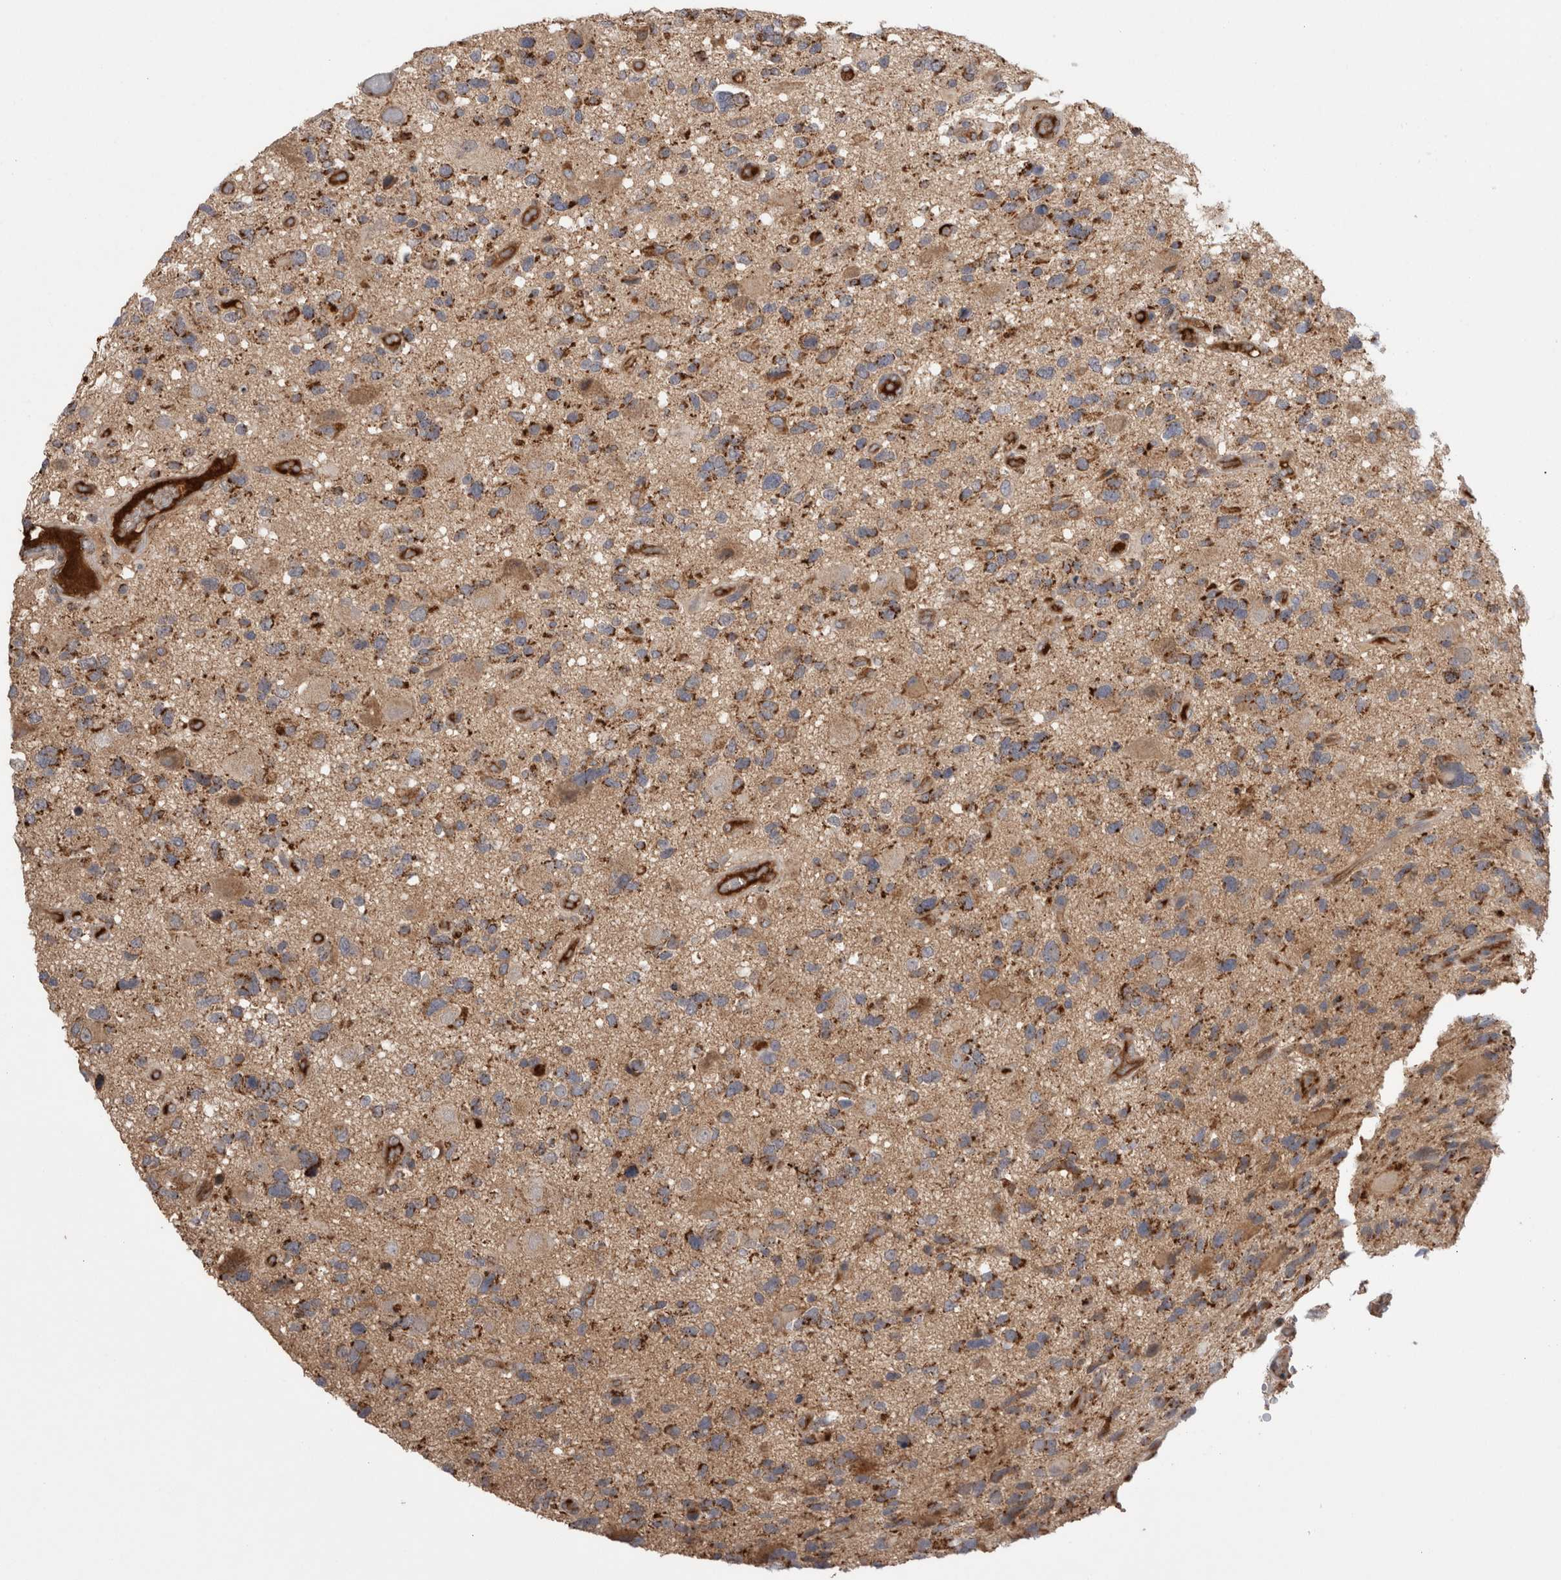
{"staining": {"intensity": "moderate", "quantity": ">75%", "location": "cytoplasmic/membranous"}, "tissue": "glioma", "cell_type": "Tumor cells", "image_type": "cancer", "snomed": [{"axis": "morphology", "description": "Glioma, malignant, High grade"}, {"axis": "topography", "description": "Brain"}], "caption": "A brown stain labels moderate cytoplasmic/membranous positivity of a protein in malignant glioma (high-grade) tumor cells.", "gene": "DARS2", "patient": {"sex": "male", "age": 33}}